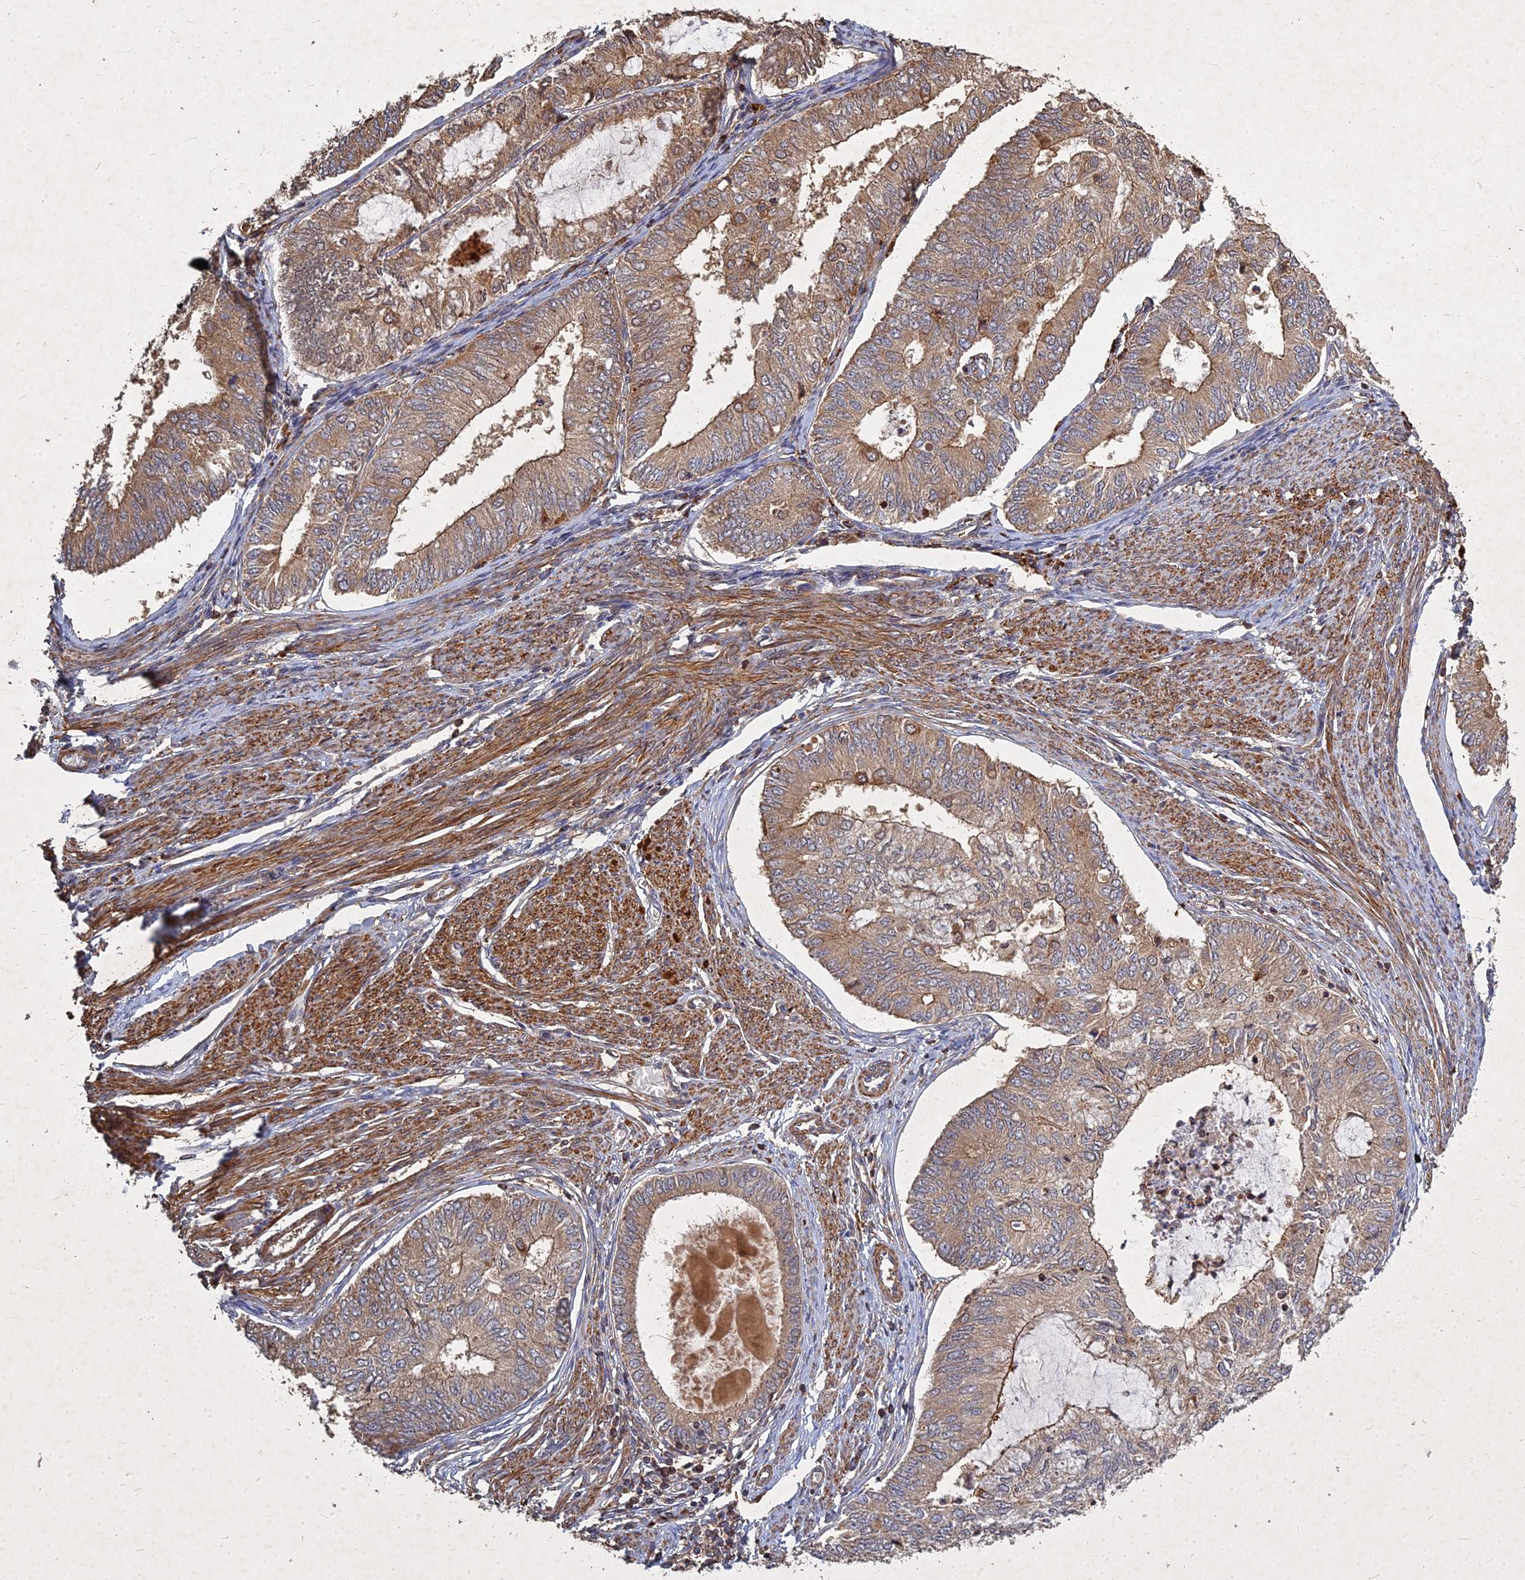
{"staining": {"intensity": "moderate", "quantity": ">75%", "location": "cytoplasmic/membranous"}, "tissue": "endometrial cancer", "cell_type": "Tumor cells", "image_type": "cancer", "snomed": [{"axis": "morphology", "description": "Adenocarcinoma, NOS"}, {"axis": "topography", "description": "Endometrium"}], "caption": "A histopathology image of human adenocarcinoma (endometrial) stained for a protein reveals moderate cytoplasmic/membranous brown staining in tumor cells.", "gene": "UBE2W", "patient": {"sex": "female", "age": 68}}